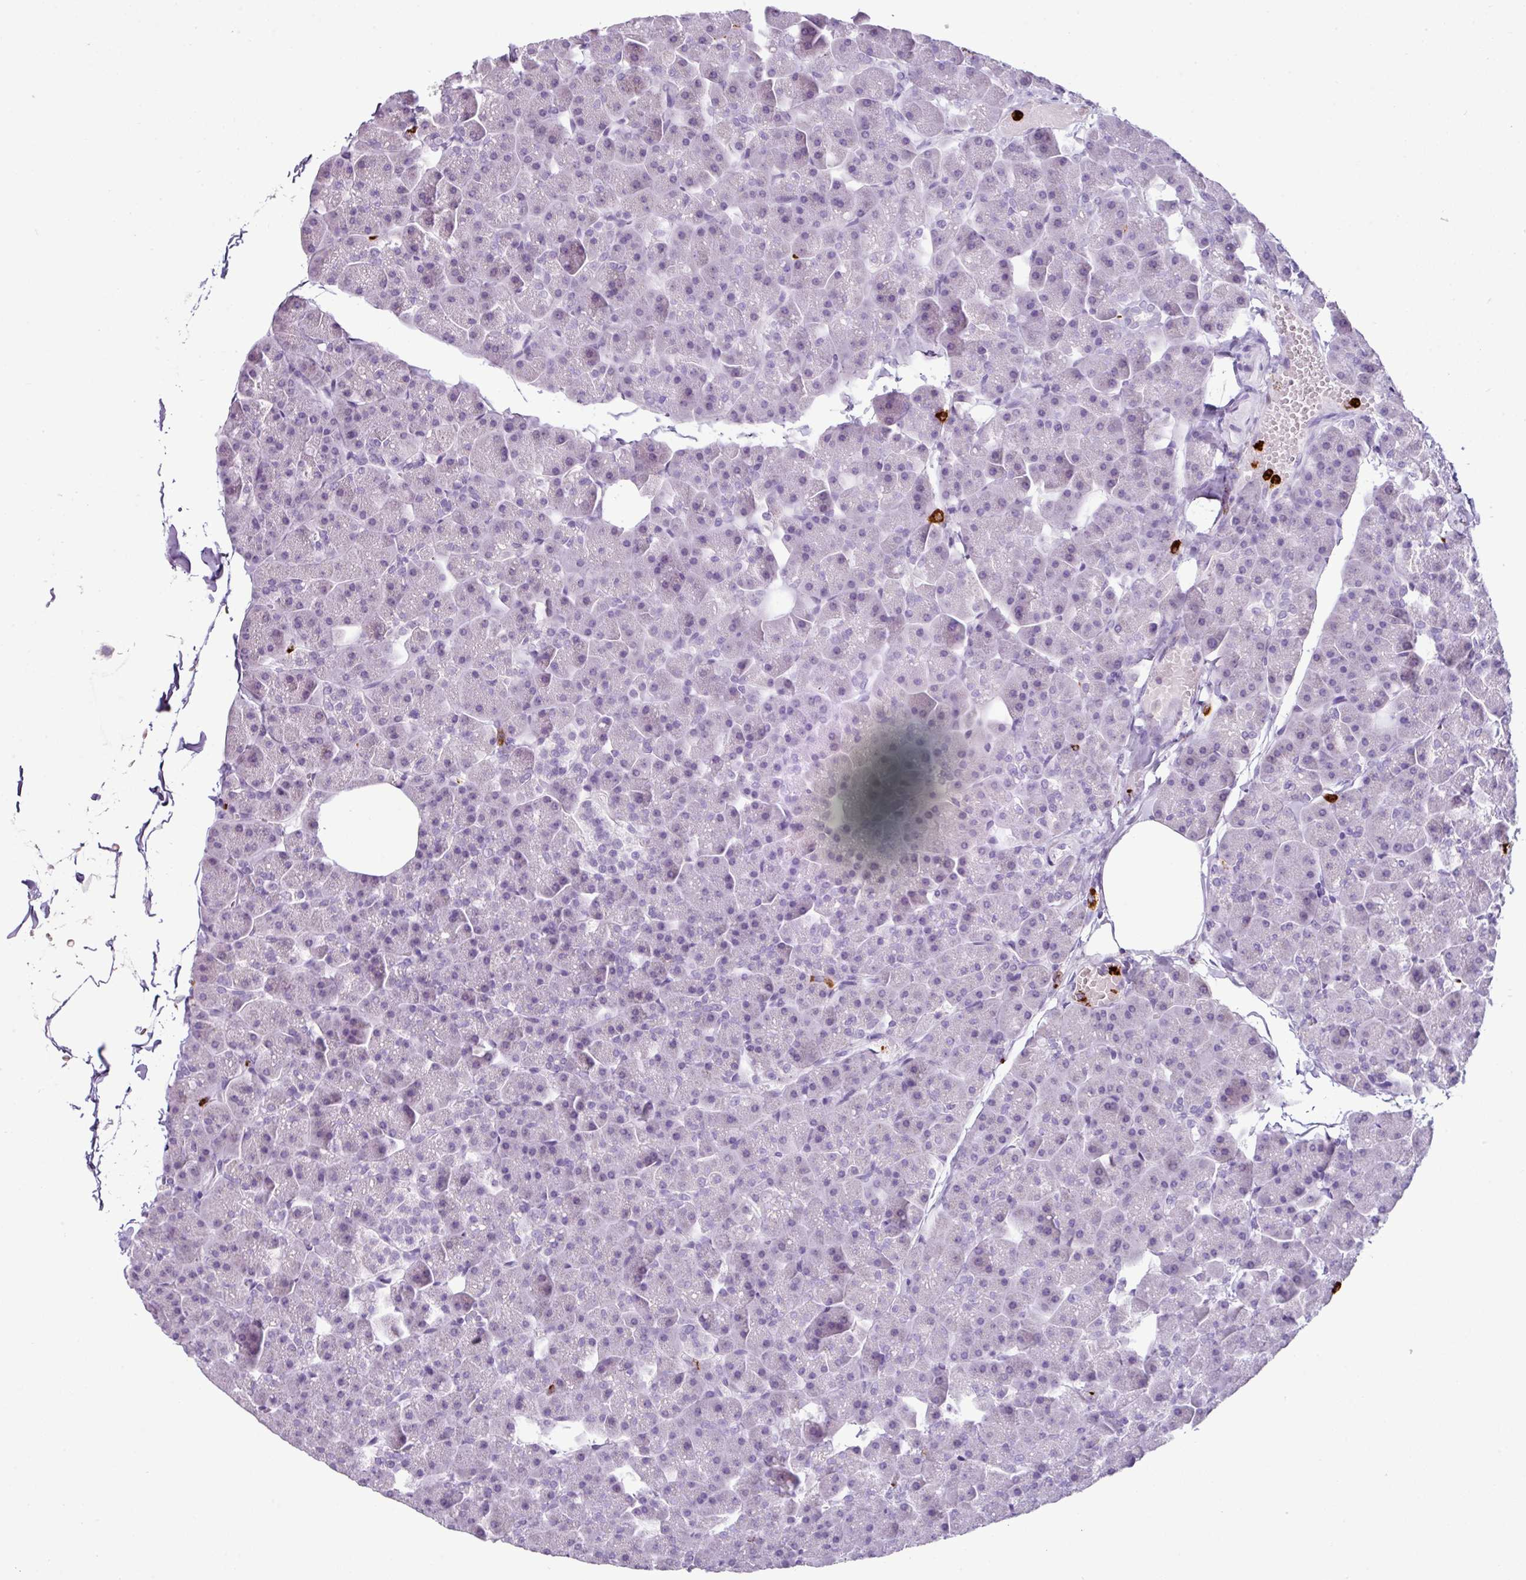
{"staining": {"intensity": "negative", "quantity": "none", "location": "none"}, "tissue": "pancreas", "cell_type": "Exocrine glandular cells", "image_type": "normal", "snomed": [{"axis": "morphology", "description": "Normal tissue, NOS"}, {"axis": "topography", "description": "Pancreas"}], "caption": "Immunohistochemical staining of normal pancreas shows no significant expression in exocrine glandular cells.", "gene": "CTSG", "patient": {"sex": "male", "age": 35}}